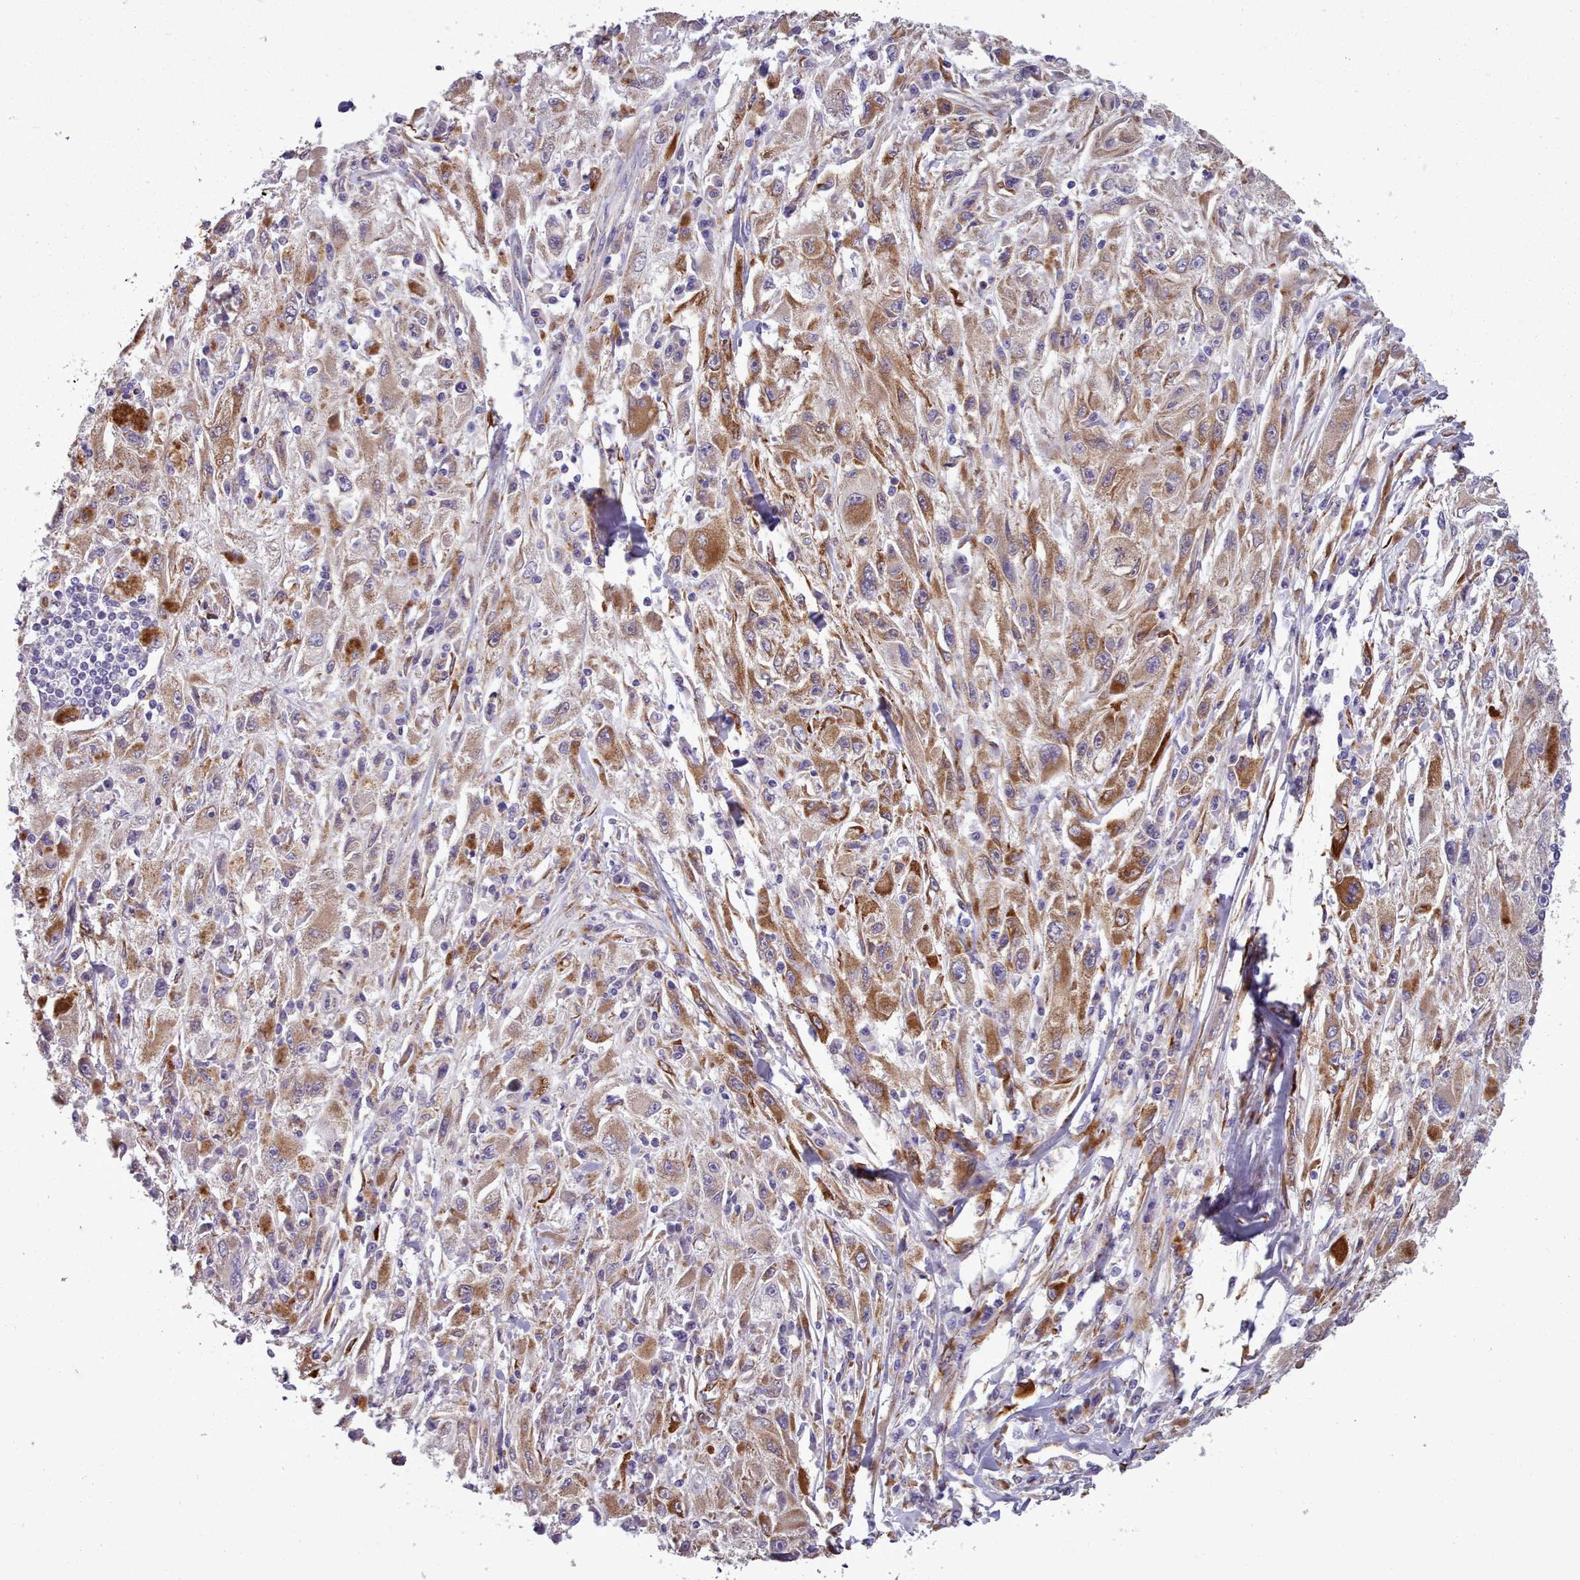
{"staining": {"intensity": "moderate", "quantity": ">75%", "location": "cytoplasmic/membranous"}, "tissue": "melanoma", "cell_type": "Tumor cells", "image_type": "cancer", "snomed": [{"axis": "morphology", "description": "Malignant melanoma, Metastatic site"}, {"axis": "topography", "description": "Skin"}], "caption": "This is an image of immunohistochemistry staining of melanoma, which shows moderate staining in the cytoplasmic/membranous of tumor cells.", "gene": "FKBP10", "patient": {"sex": "male", "age": 53}}